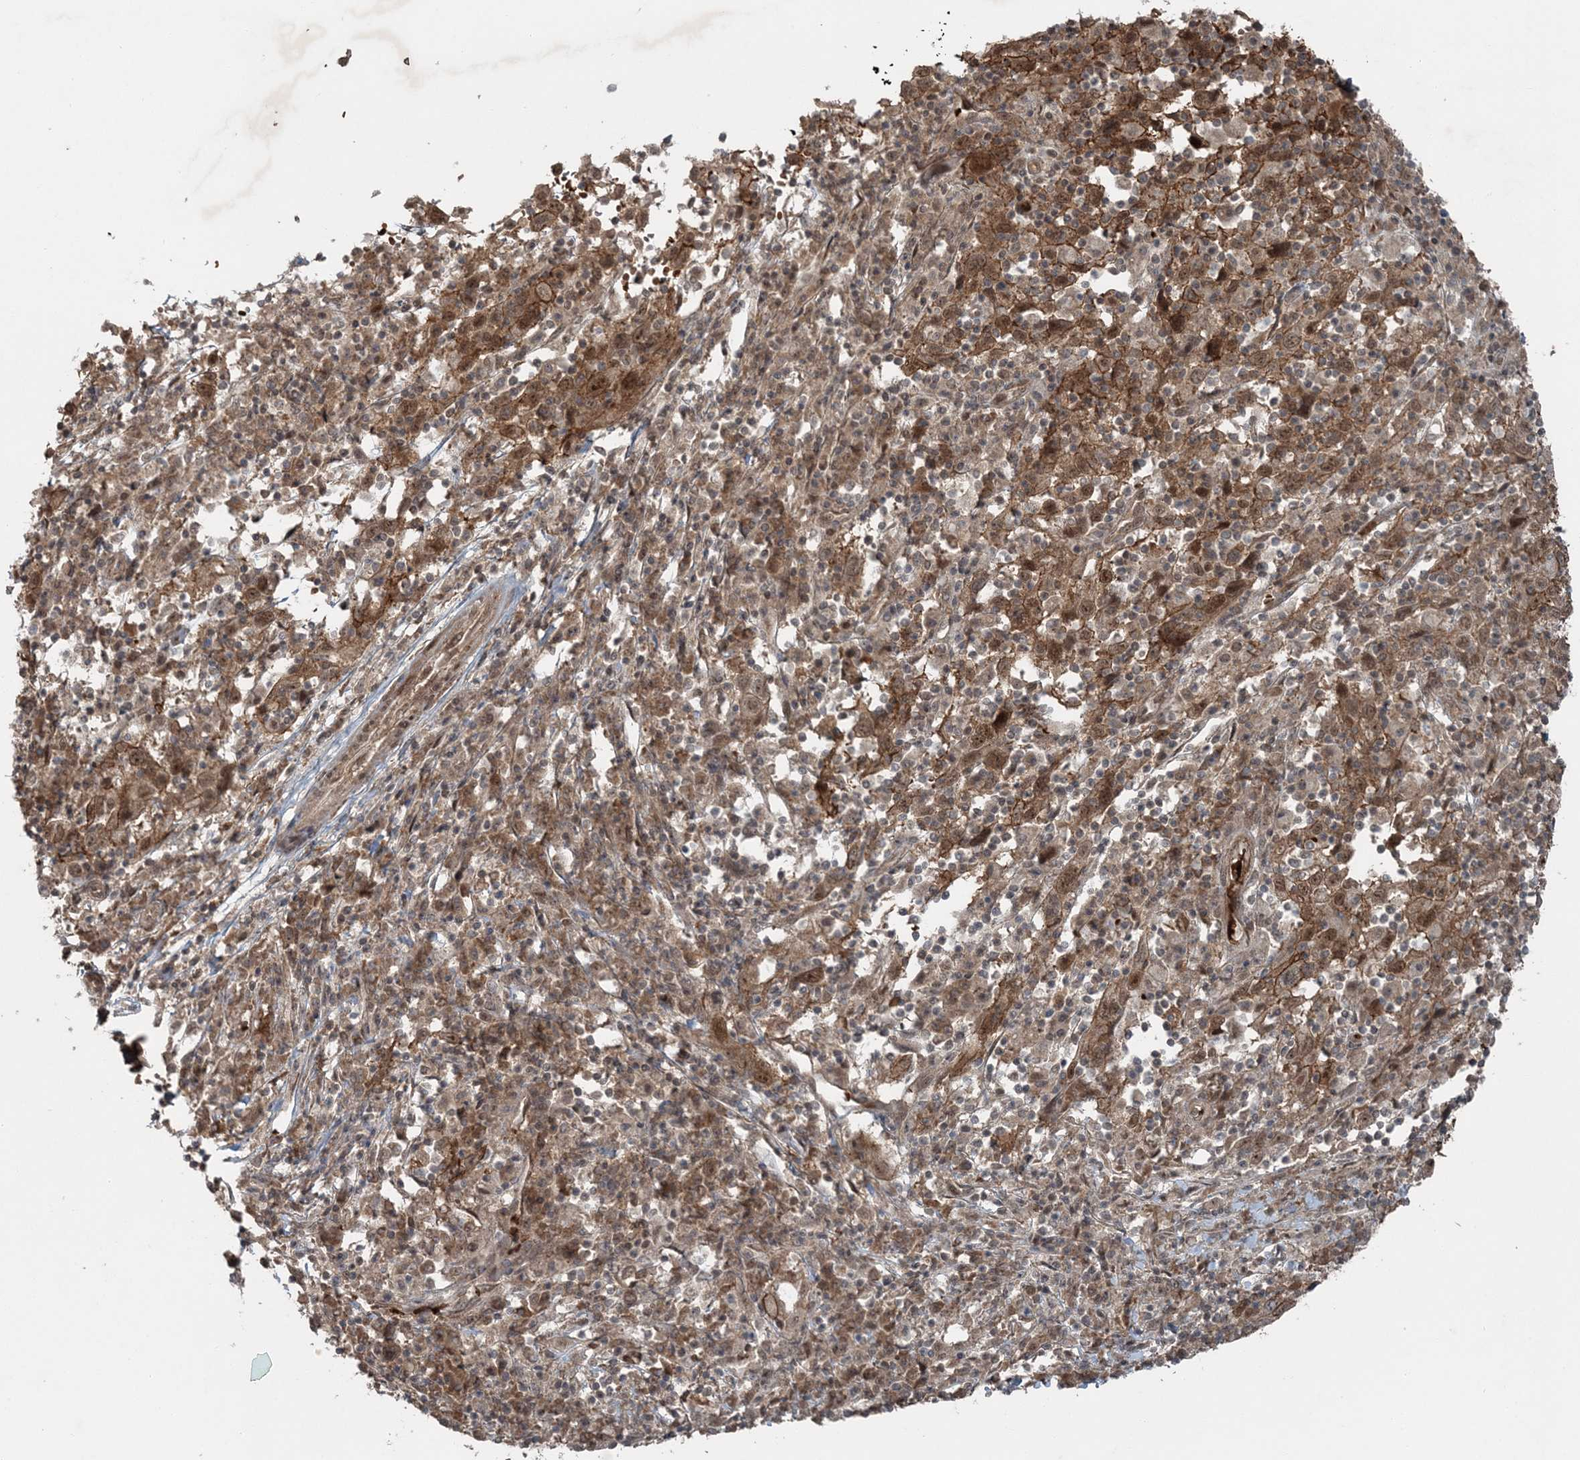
{"staining": {"intensity": "moderate", "quantity": ">75%", "location": "cytoplasmic/membranous,nuclear"}, "tissue": "cervical cancer", "cell_type": "Tumor cells", "image_type": "cancer", "snomed": [{"axis": "morphology", "description": "Squamous cell carcinoma, NOS"}, {"axis": "topography", "description": "Cervix"}], "caption": "Cervical cancer (squamous cell carcinoma) stained with a protein marker demonstrates moderate staining in tumor cells.", "gene": "FBXL17", "patient": {"sex": "female", "age": 46}}